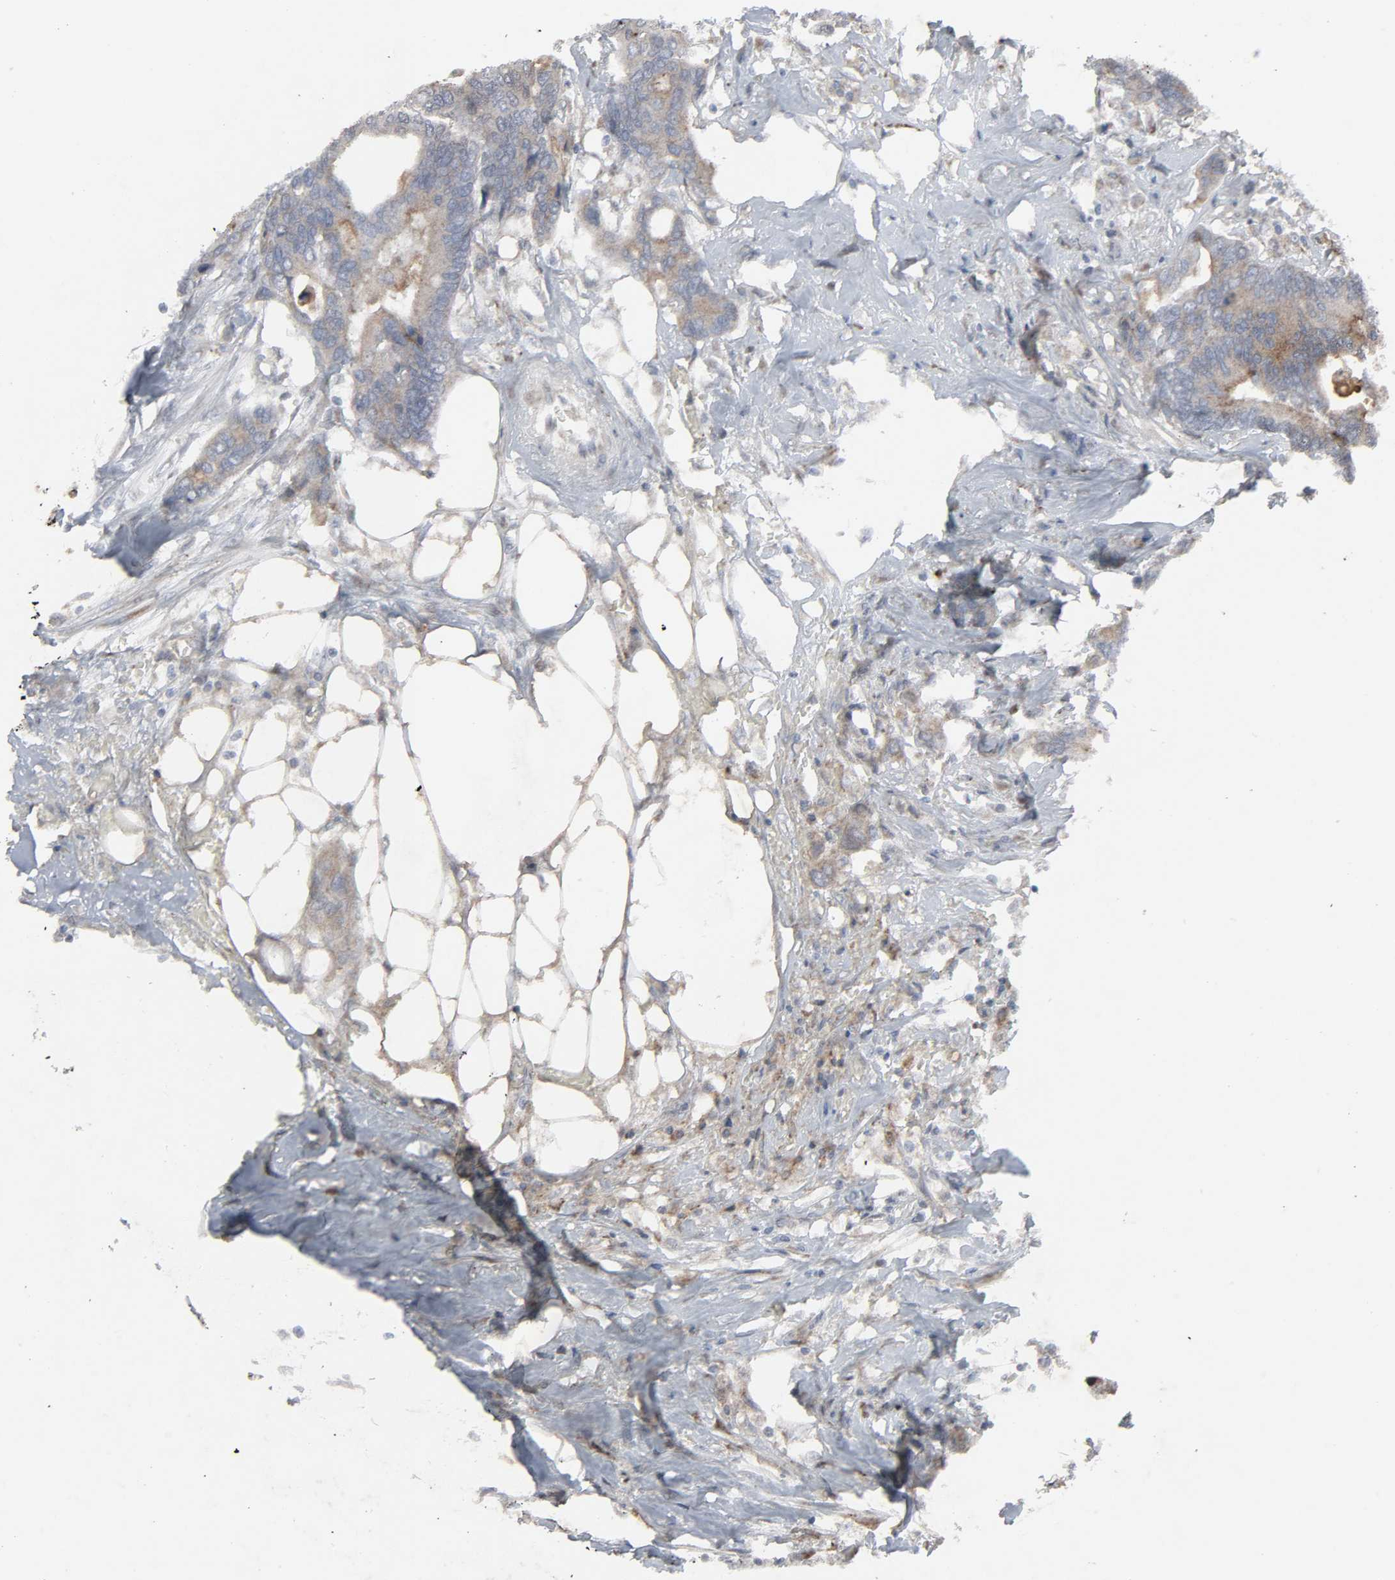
{"staining": {"intensity": "weak", "quantity": ">75%", "location": "cytoplasmic/membranous"}, "tissue": "colorectal cancer", "cell_type": "Tumor cells", "image_type": "cancer", "snomed": [{"axis": "morphology", "description": "Adenocarcinoma, NOS"}, {"axis": "topography", "description": "Rectum"}], "caption": "Immunohistochemistry (DAB (3,3'-diaminobenzidine)) staining of human colorectal cancer (adenocarcinoma) shows weak cytoplasmic/membranous protein expression in approximately >75% of tumor cells.", "gene": "ADCY4", "patient": {"sex": "male", "age": 55}}